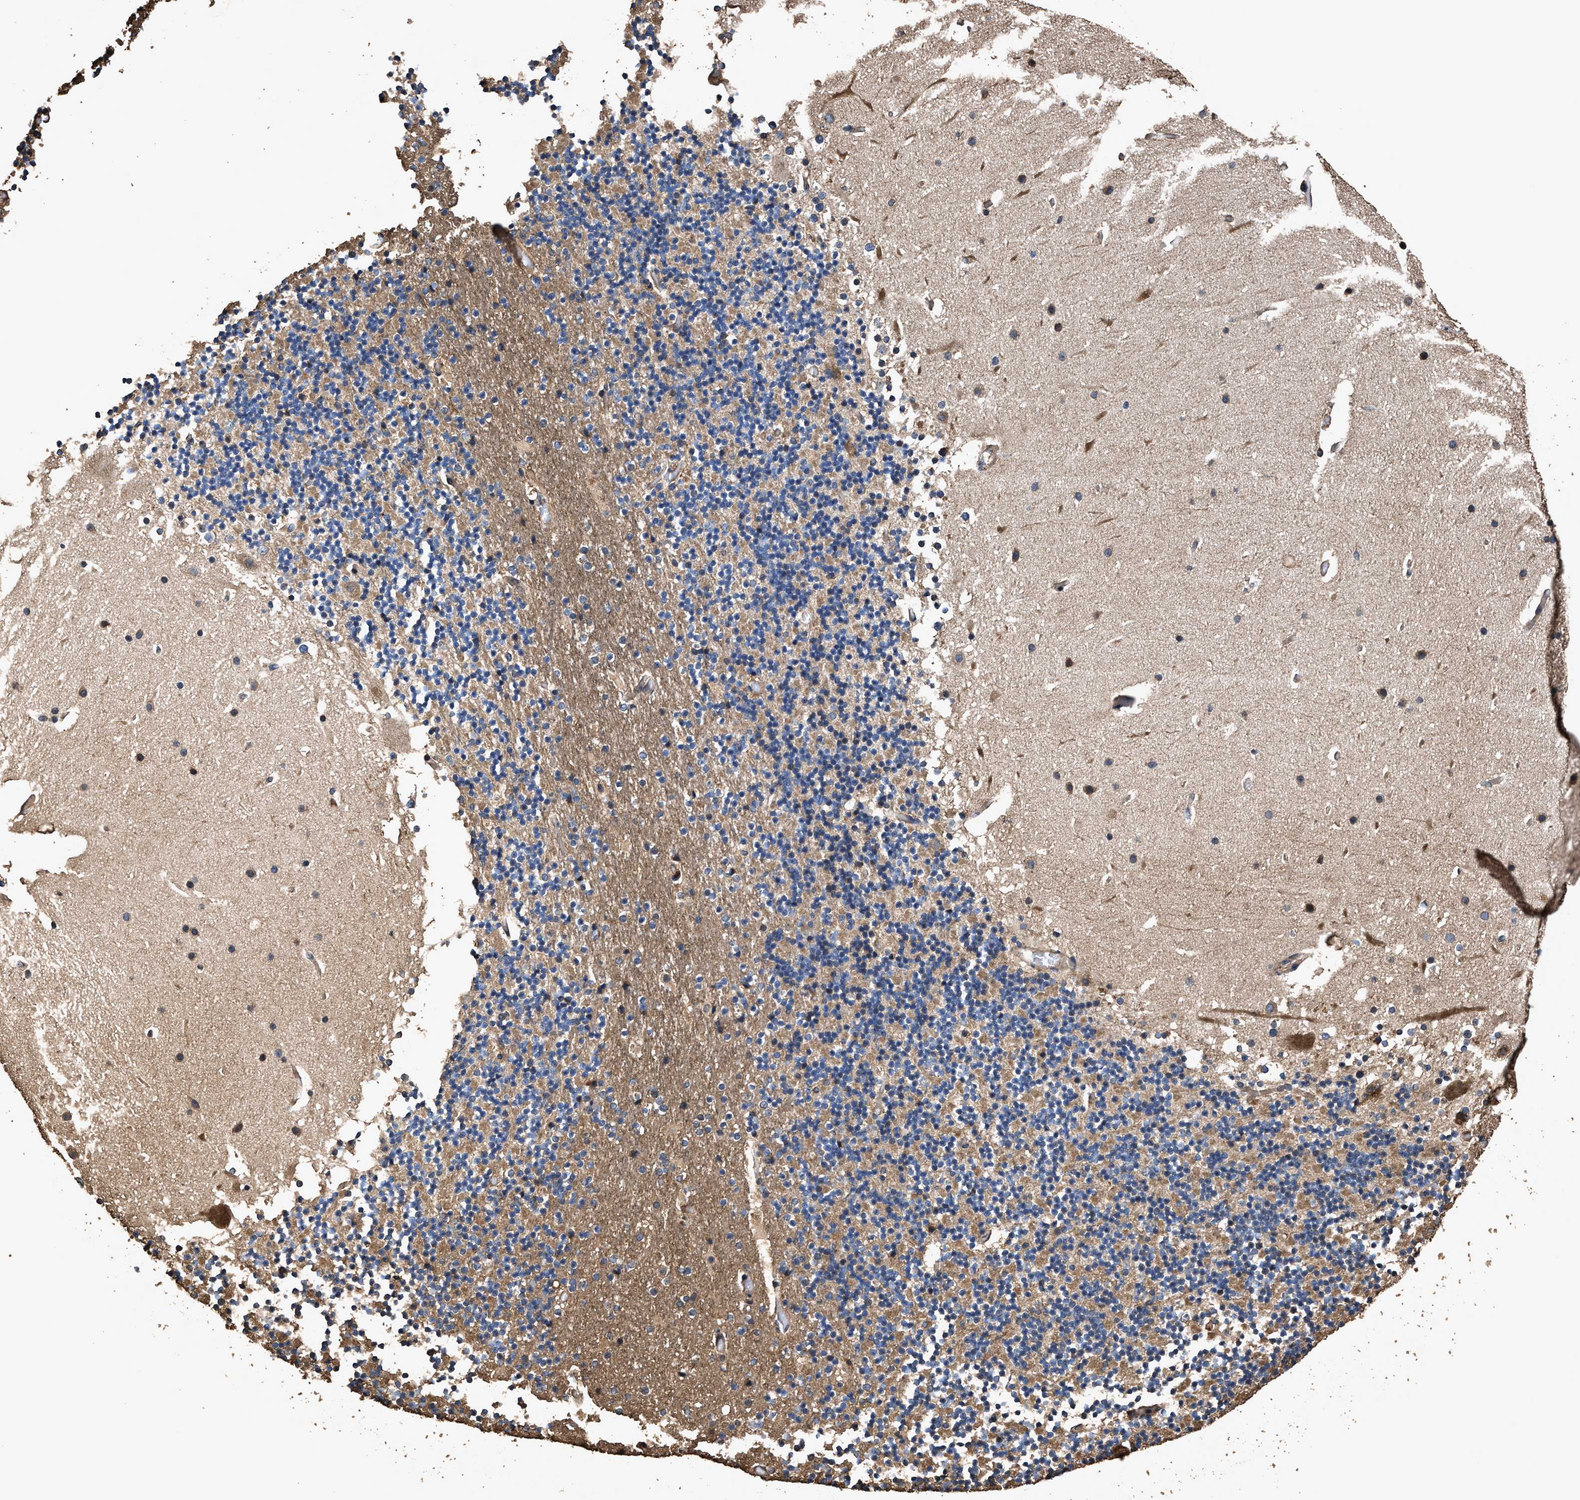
{"staining": {"intensity": "moderate", "quantity": ">75%", "location": "cytoplasmic/membranous"}, "tissue": "cerebellum", "cell_type": "Cells in granular layer", "image_type": "normal", "snomed": [{"axis": "morphology", "description": "Normal tissue, NOS"}, {"axis": "topography", "description": "Cerebellum"}], "caption": "Brown immunohistochemical staining in benign human cerebellum displays moderate cytoplasmic/membranous expression in about >75% of cells in granular layer.", "gene": "ZMYND19", "patient": {"sex": "male", "age": 57}}